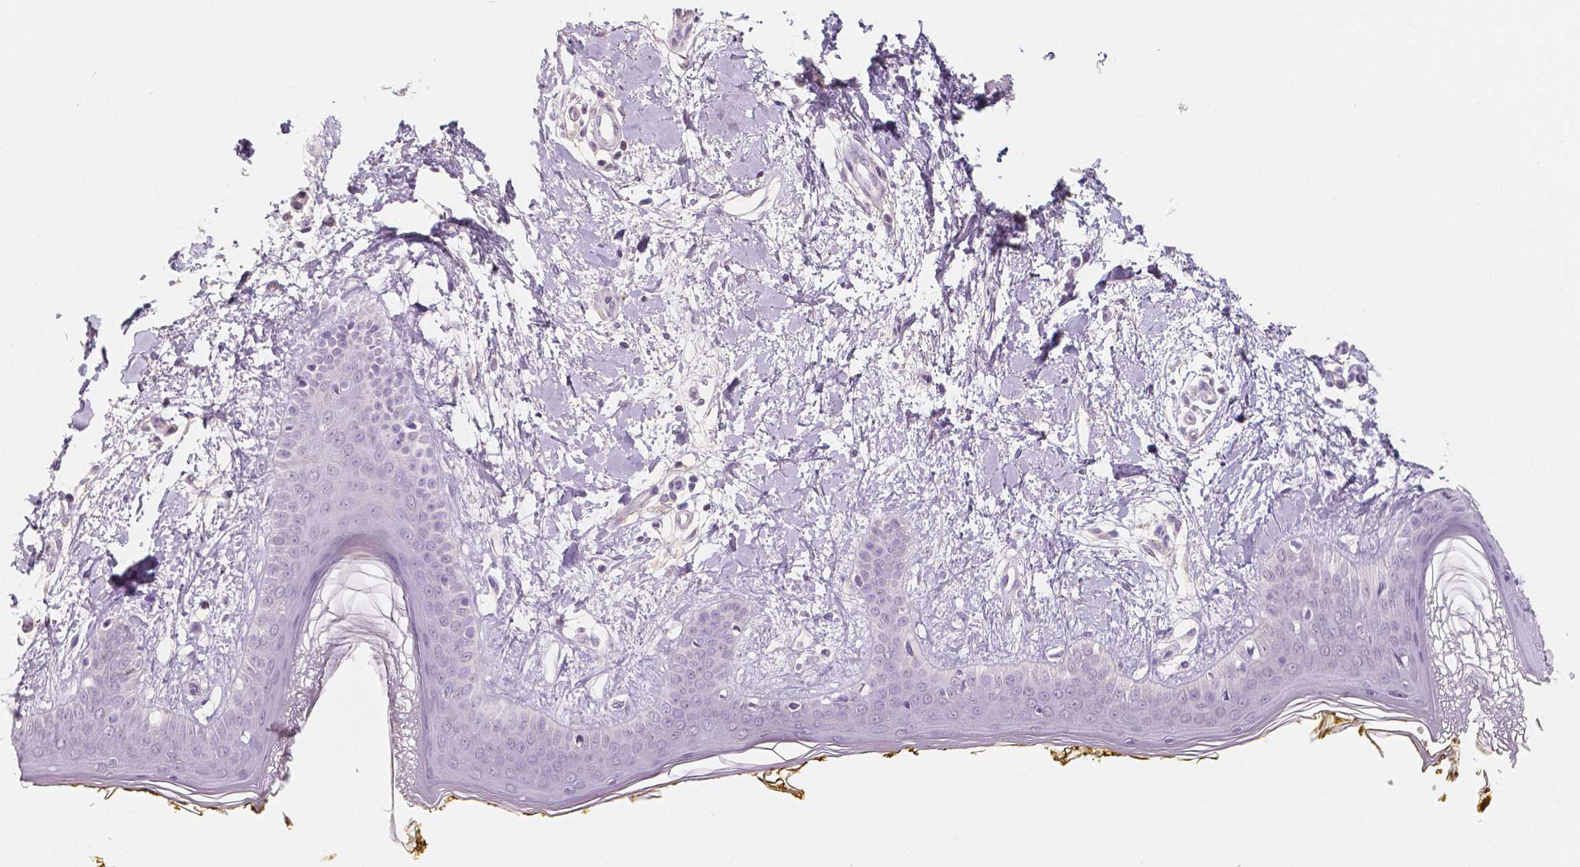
{"staining": {"intensity": "negative", "quantity": "none", "location": "none"}, "tissue": "skin", "cell_type": "Fibroblasts", "image_type": "normal", "snomed": [{"axis": "morphology", "description": "Normal tissue, NOS"}, {"axis": "topography", "description": "Skin"}], "caption": "A high-resolution micrograph shows immunohistochemistry (IHC) staining of unremarkable skin, which exhibits no significant expression in fibroblasts.", "gene": "THY1", "patient": {"sex": "female", "age": 34}}